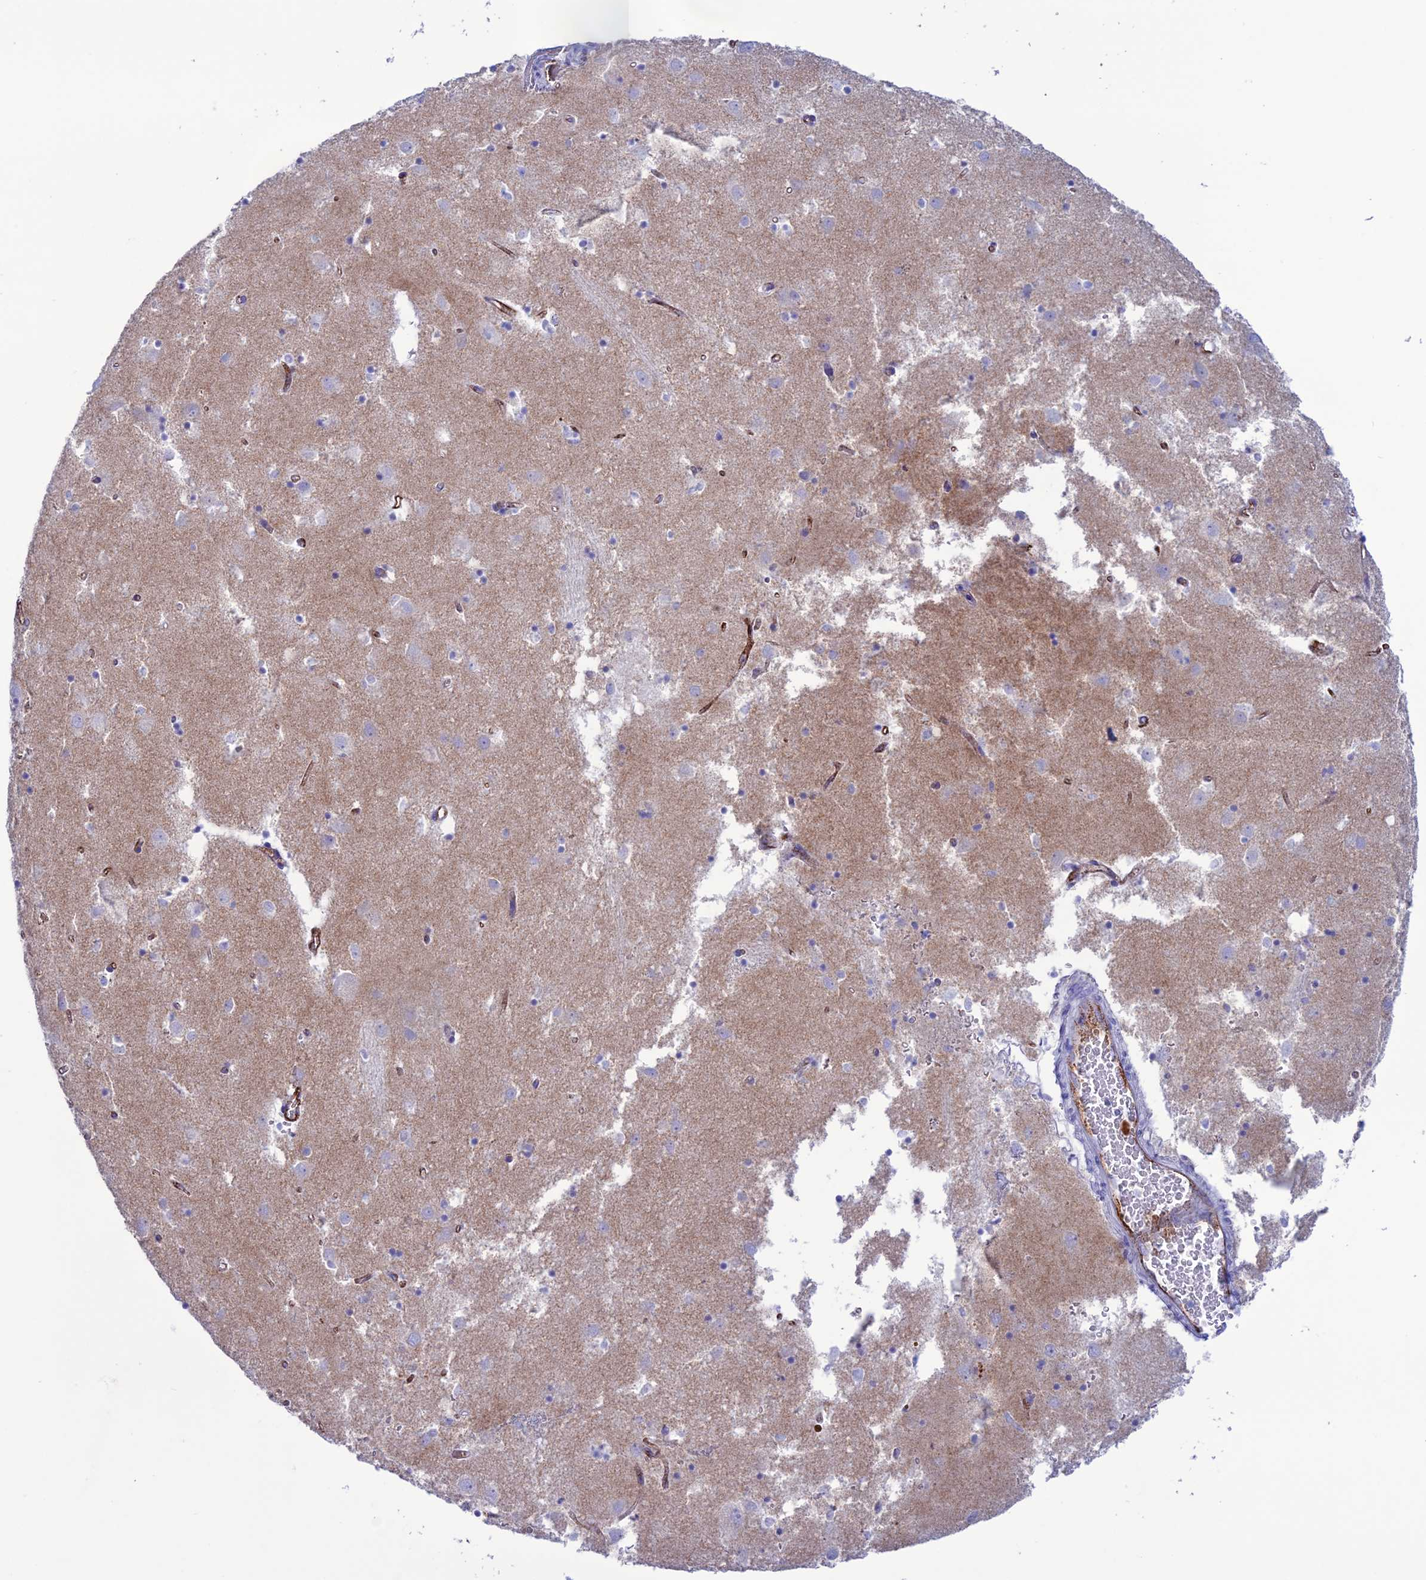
{"staining": {"intensity": "negative", "quantity": "none", "location": "none"}, "tissue": "caudate", "cell_type": "Glial cells", "image_type": "normal", "snomed": [{"axis": "morphology", "description": "Normal tissue, NOS"}, {"axis": "topography", "description": "Lateral ventricle wall"}], "caption": "This is an IHC histopathology image of benign human caudate. There is no staining in glial cells.", "gene": "CDC42EP5", "patient": {"sex": "male", "age": 70}}